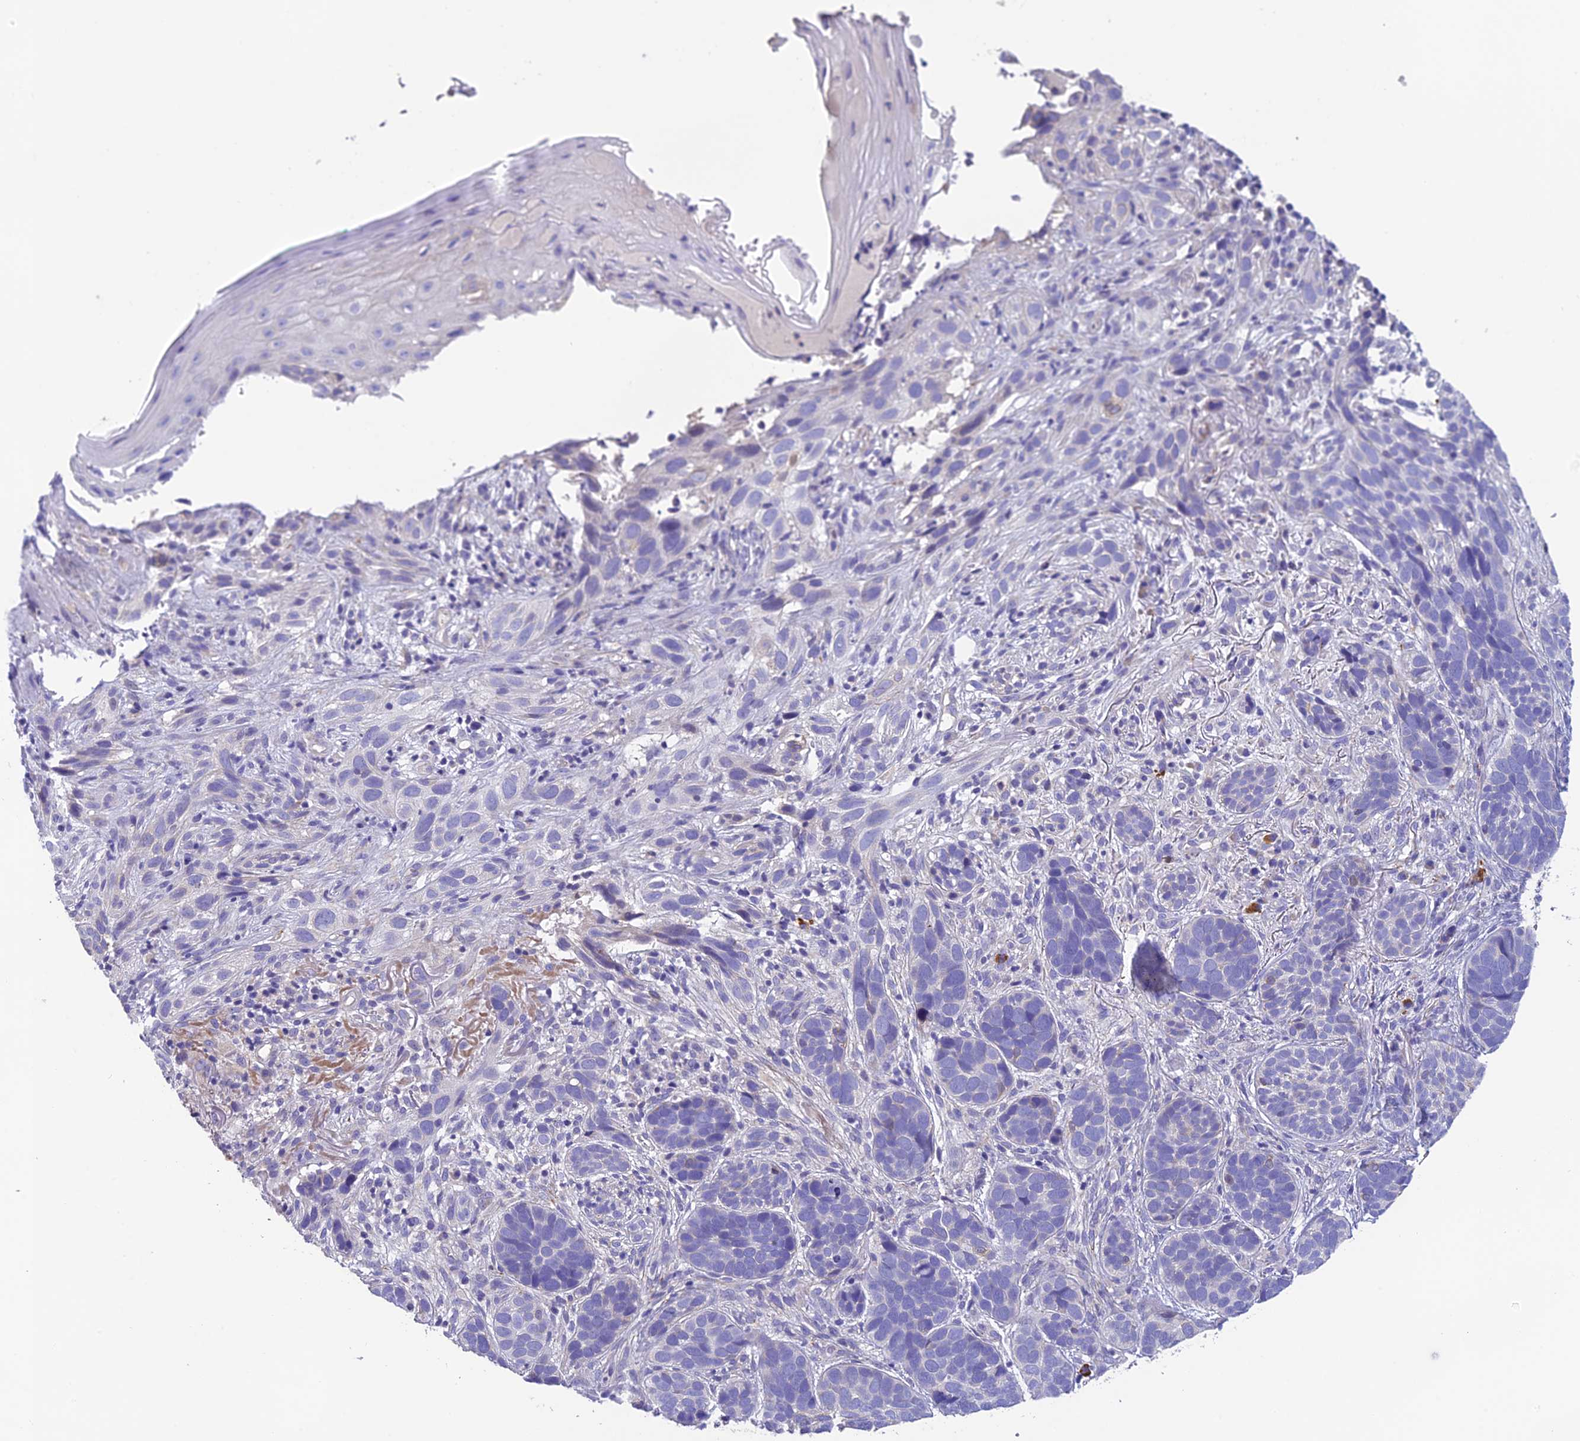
{"staining": {"intensity": "negative", "quantity": "none", "location": "none"}, "tissue": "skin cancer", "cell_type": "Tumor cells", "image_type": "cancer", "snomed": [{"axis": "morphology", "description": "Basal cell carcinoma"}, {"axis": "topography", "description": "Skin"}], "caption": "A high-resolution photomicrograph shows immunohistochemistry staining of skin basal cell carcinoma, which demonstrates no significant staining in tumor cells.", "gene": "HSD17B2", "patient": {"sex": "male", "age": 71}}